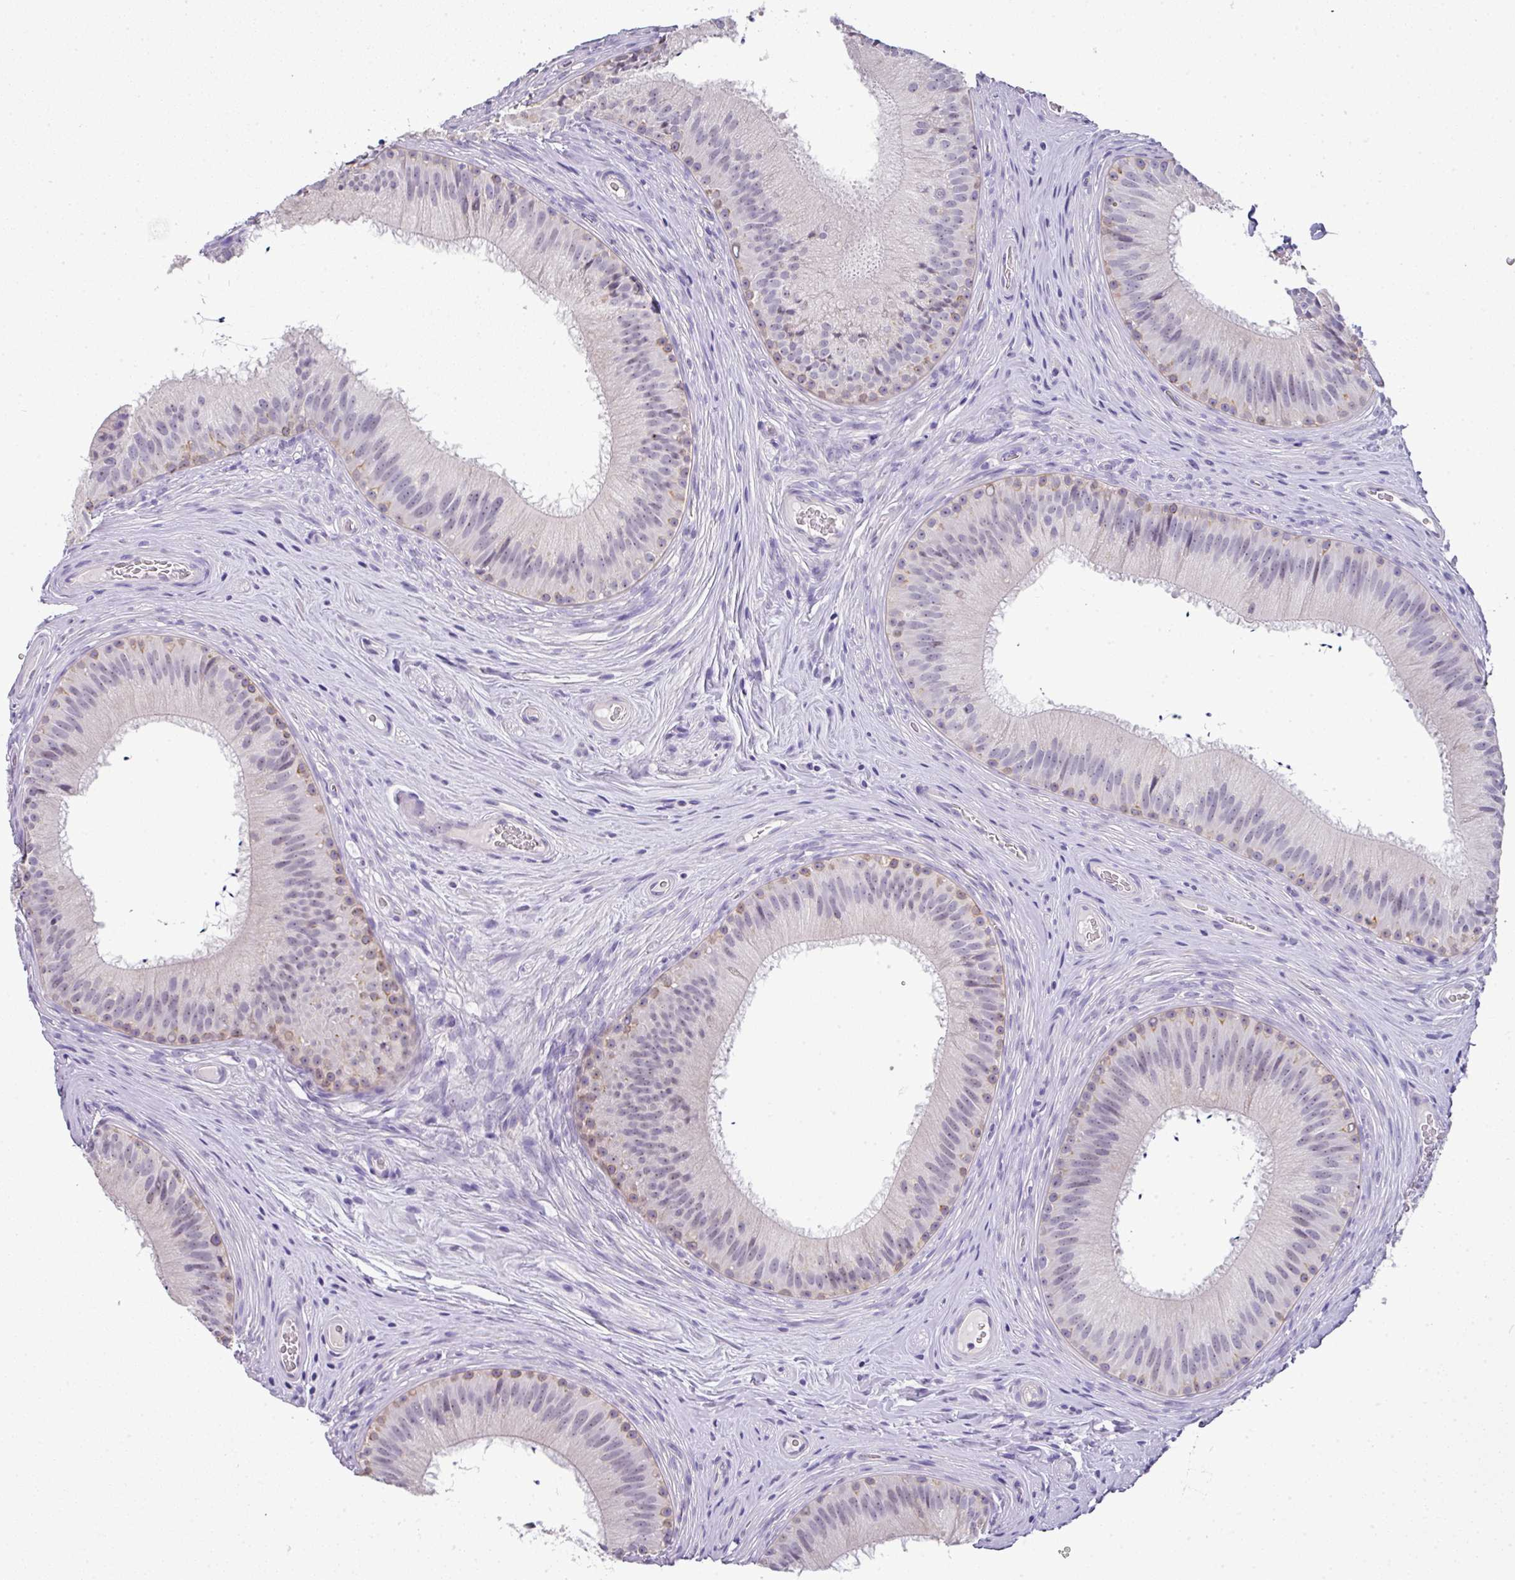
{"staining": {"intensity": "moderate", "quantity": "<25%", "location": "cytoplasmic/membranous,nuclear"}, "tissue": "epididymis", "cell_type": "Glandular cells", "image_type": "normal", "snomed": [{"axis": "morphology", "description": "Normal tissue, NOS"}, {"axis": "topography", "description": "Epididymis"}], "caption": "Human epididymis stained for a protein (brown) shows moderate cytoplasmic/membranous,nuclear positive positivity in approximately <25% of glandular cells.", "gene": "GCG", "patient": {"sex": "male", "age": 24}}